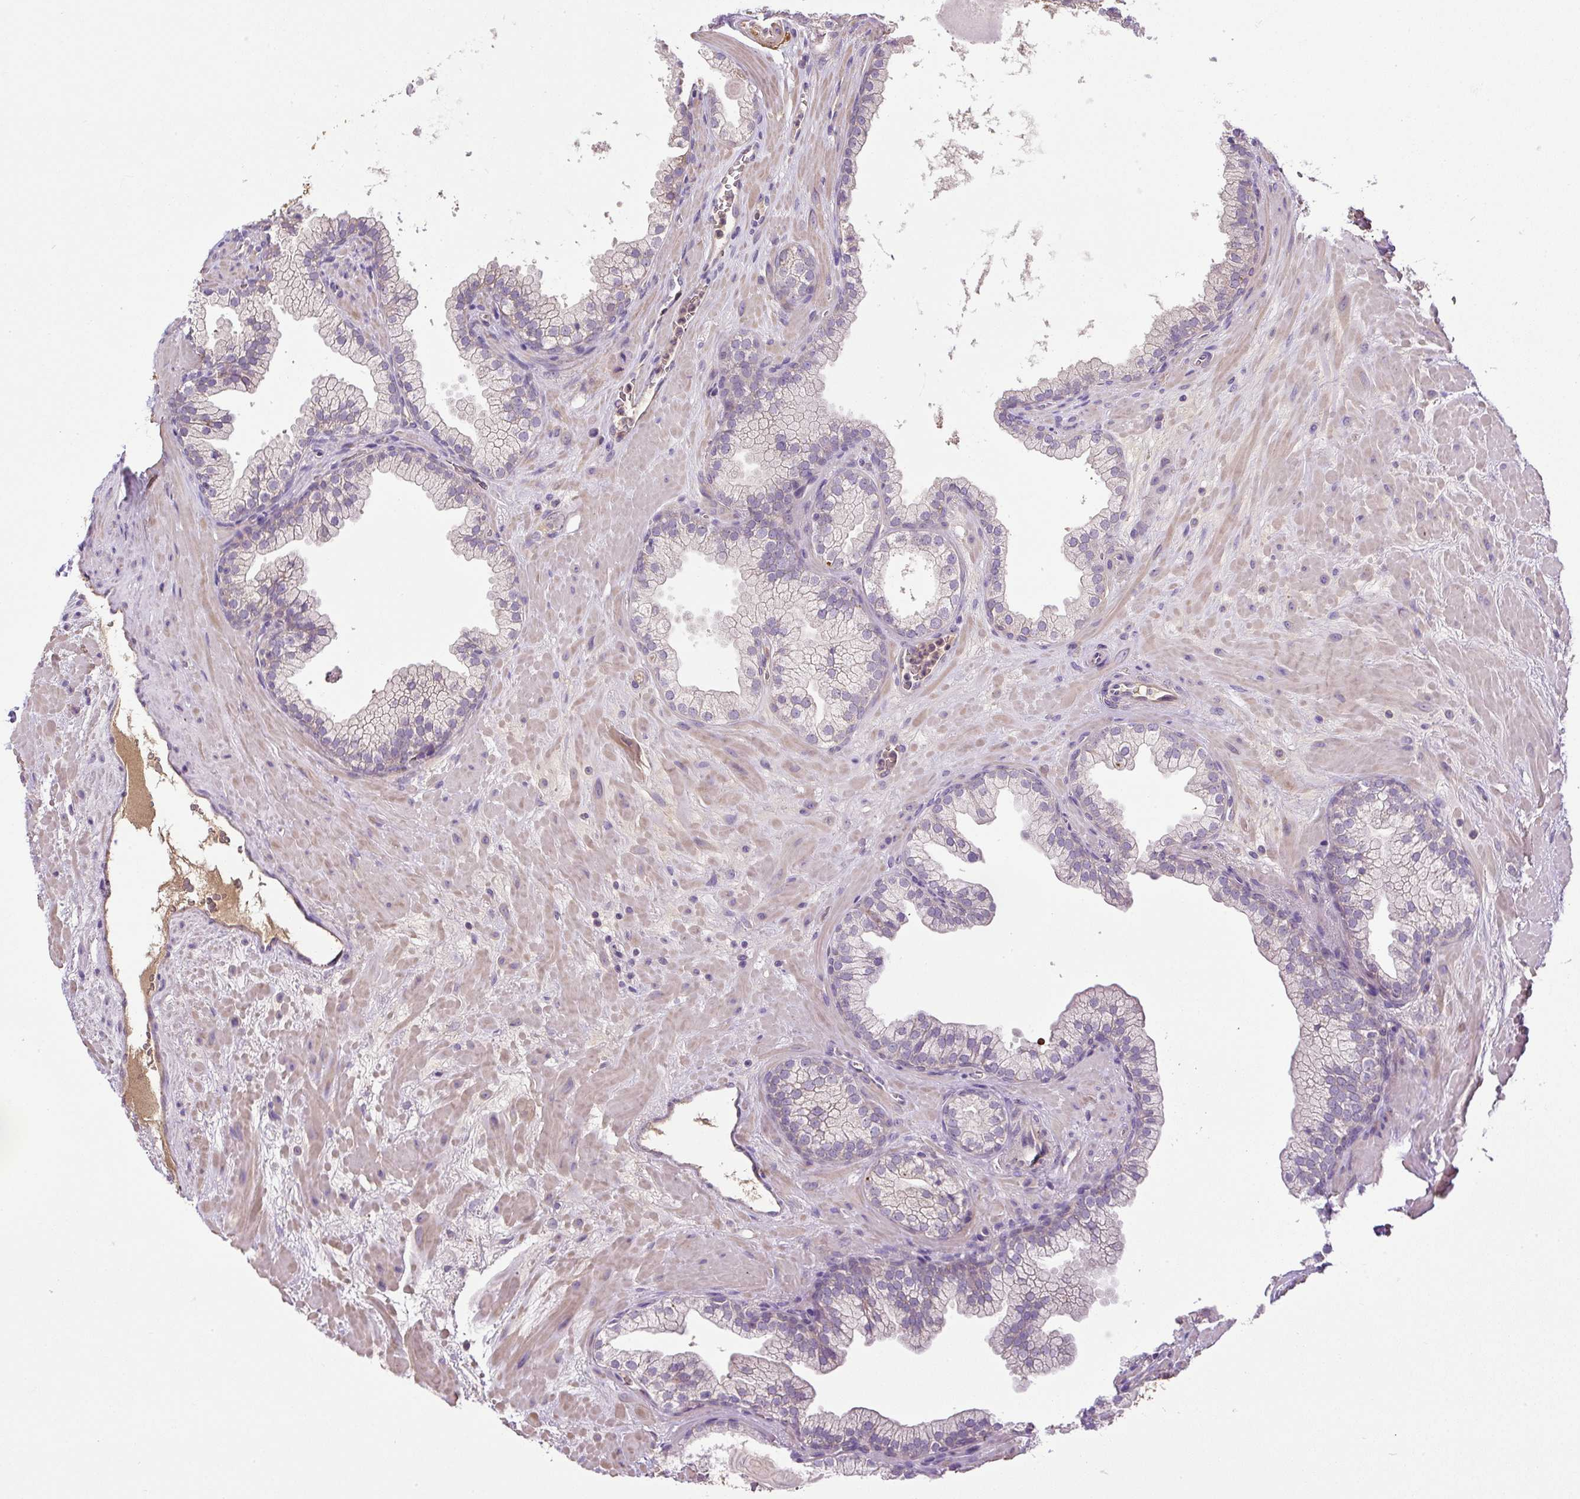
{"staining": {"intensity": "negative", "quantity": "none", "location": "none"}, "tissue": "prostate", "cell_type": "Glandular cells", "image_type": "normal", "snomed": [{"axis": "morphology", "description": "Normal tissue, NOS"}, {"axis": "topography", "description": "Prostate"}, {"axis": "topography", "description": "Peripheral nerve tissue"}], "caption": "Photomicrograph shows no protein expression in glandular cells of normal prostate.", "gene": "CXCL13", "patient": {"sex": "male", "age": 61}}